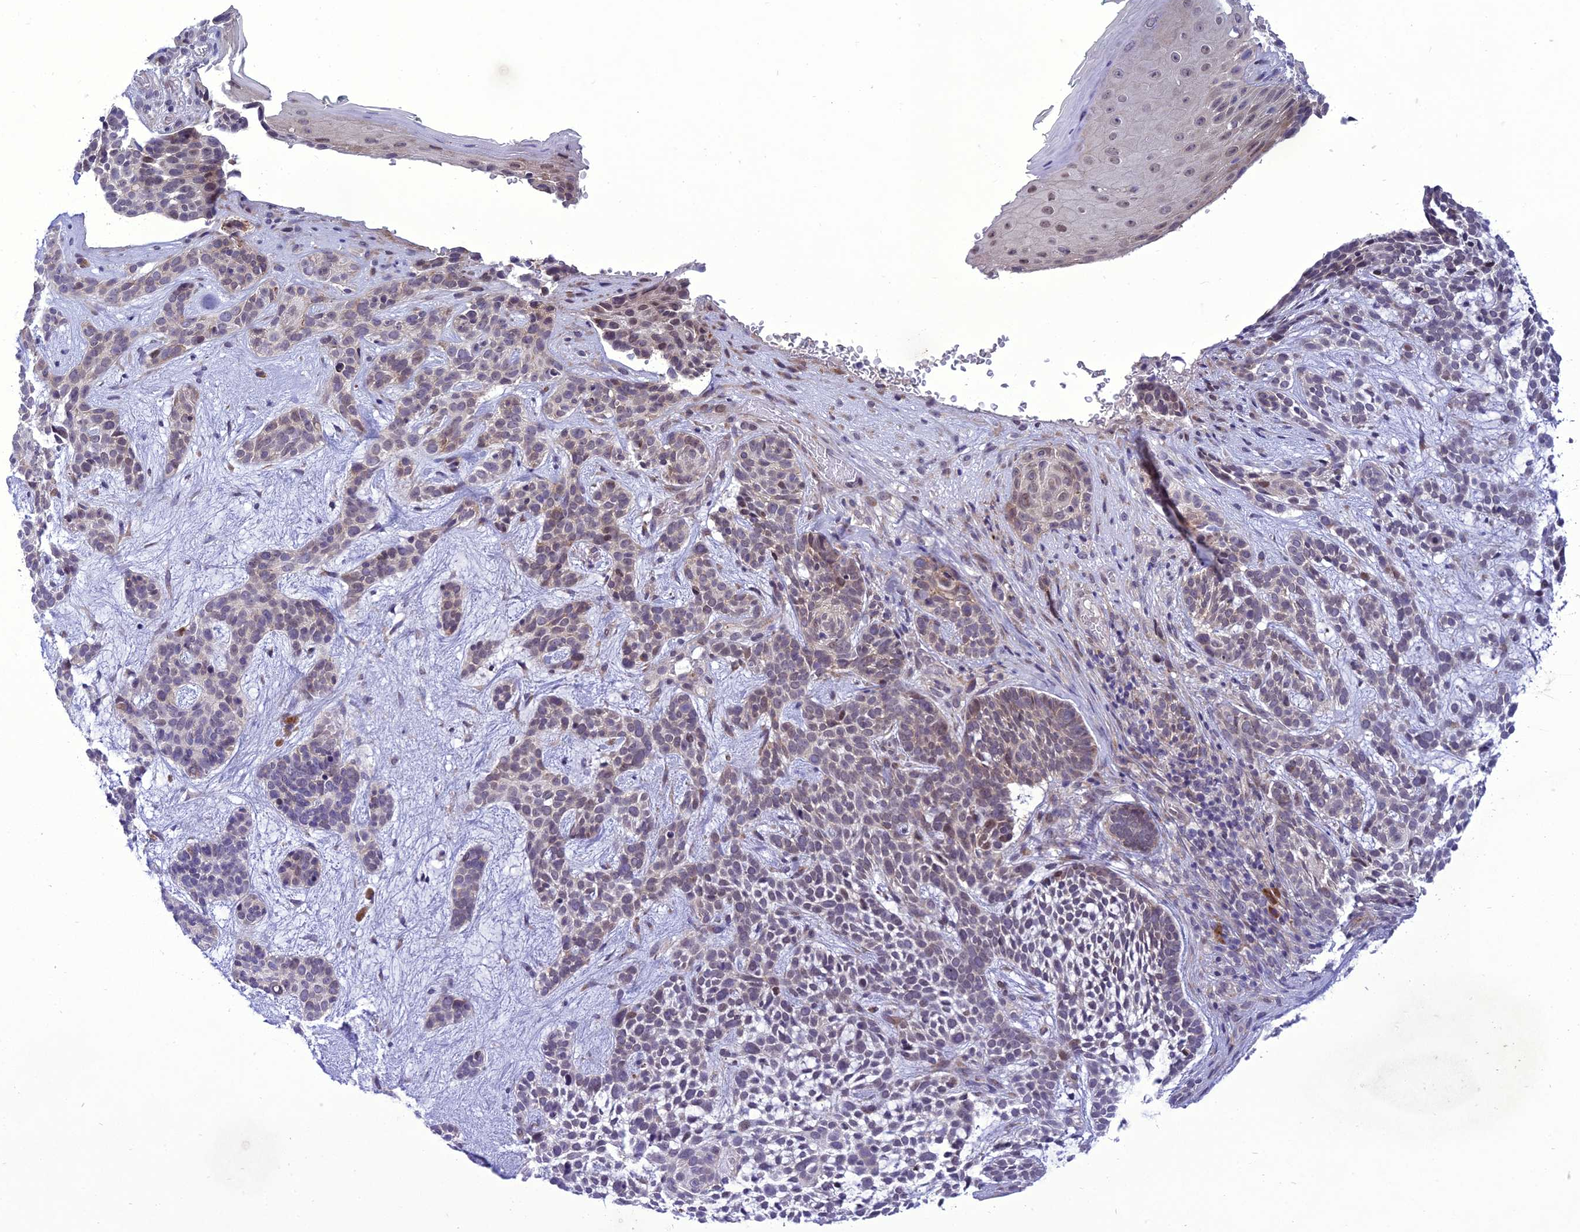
{"staining": {"intensity": "weak", "quantity": "<25%", "location": "nuclear"}, "tissue": "skin cancer", "cell_type": "Tumor cells", "image_type": "cancer", "snomed": [{"axis": "morphology", "description": "Basal cell carcinoma"}, {"axis": "topography", "description": "Skin"}], "caption": "The photomicrograph reveals no staining of tumor cells in skin cancer (basal cell carcinoma). The staining is performed using DAB brown chromogen with nuclei counter-stained in using hematoxylin.", "gene": "NEURL2", "patient": {"sex": "male", "age": 71}}